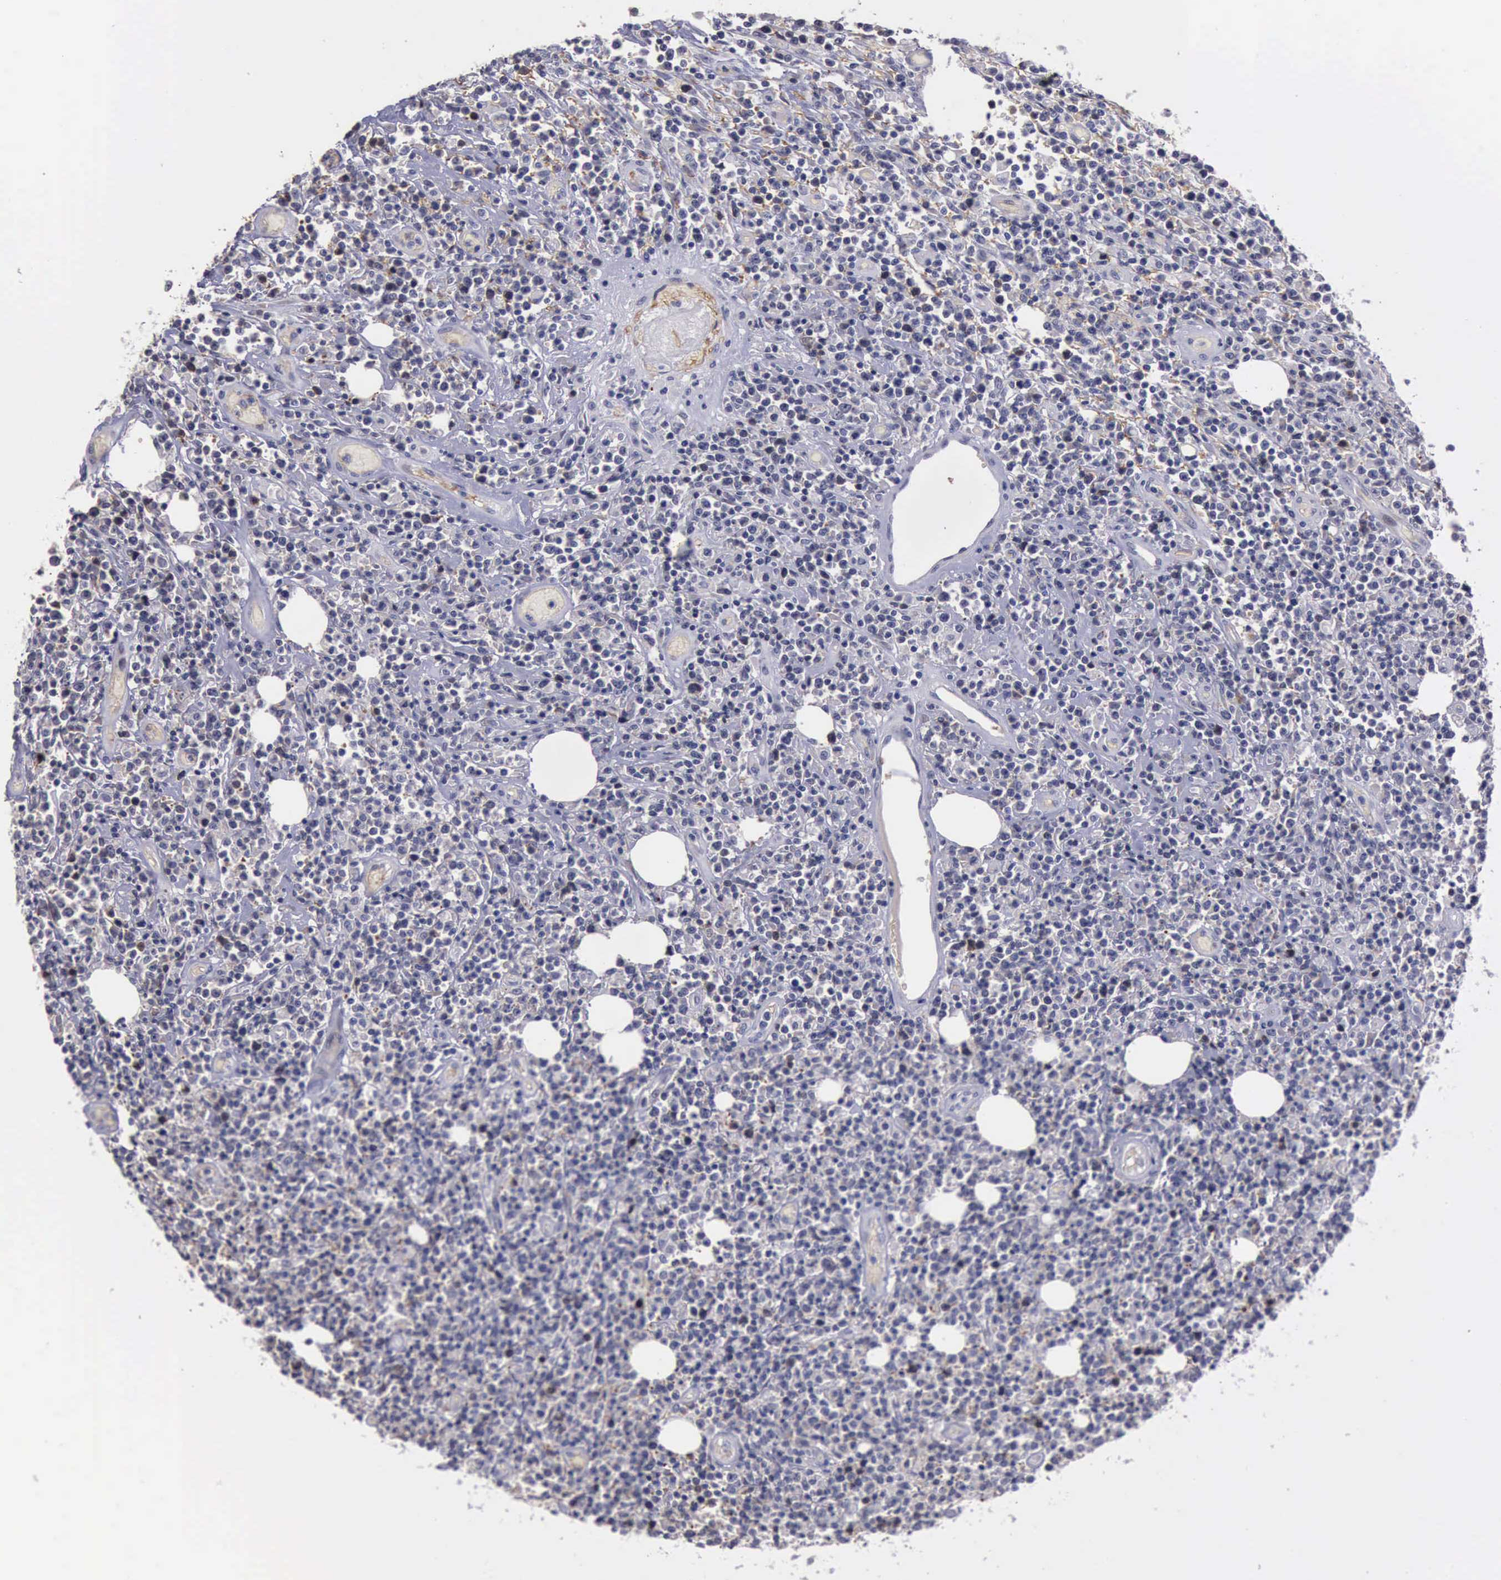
{"staining": {"intensity": "moderate", "quantity": "<25%", "location": "cytoplasmic/membranous"}, "tissue": "lymphoma", "cell_type": "Tumor cells", "image_type": "cancer", "snomed": [{"axis": "morphology", "description": "Malignant lymphoma, non-Hodgkin's type, High grade"}, {"axis": "topography", "description": "Colon"}], "caption": "Lymphoma stained with a brown dye demonstrates moderate cytoplasmic/membranous positive staining in about <25% of tumor cells.", "gene": "CEP128", "patient": {"sex": "male", "age": 82}}